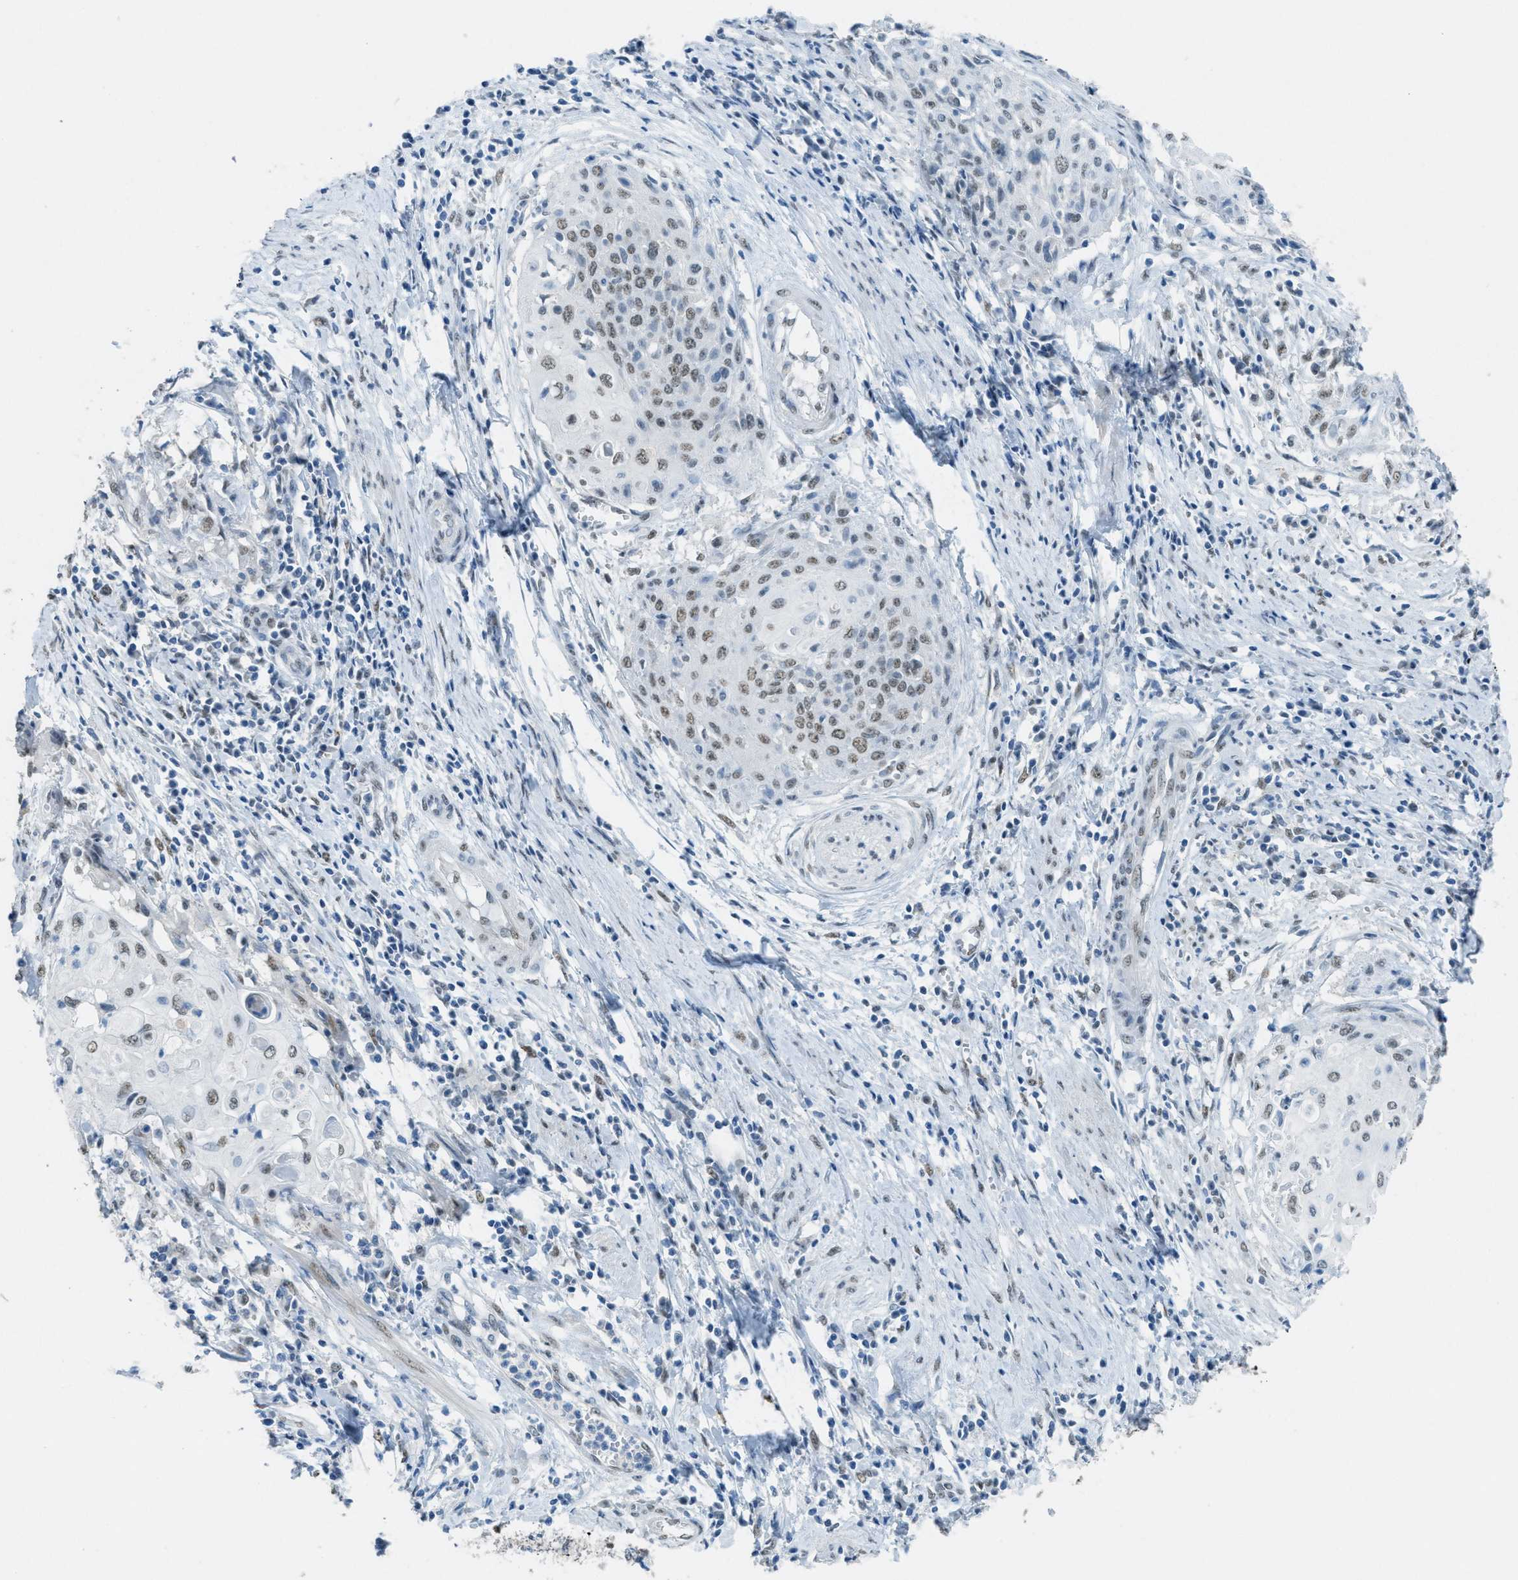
{"staining": {"intensity": "weak", "quantity": ">75%", "location": "nuclear"}, "tissue": "cervical cancer", "cell_type": "Tumor cells", "image_type": "cancer", "snomed": [{"axis": "morphology", "description": "Squamous cell carcinoma, NOS"}, {"axis": "topography", "description": "Cervix"}], "caption": "Squamous cell carcinoma (cervical) stained with a brown dye reveals weak nuclear positive expression in approximately >75% of tumor cells.", "gene": "TTC13", "patient": {"sex": "female", "age": 39}}